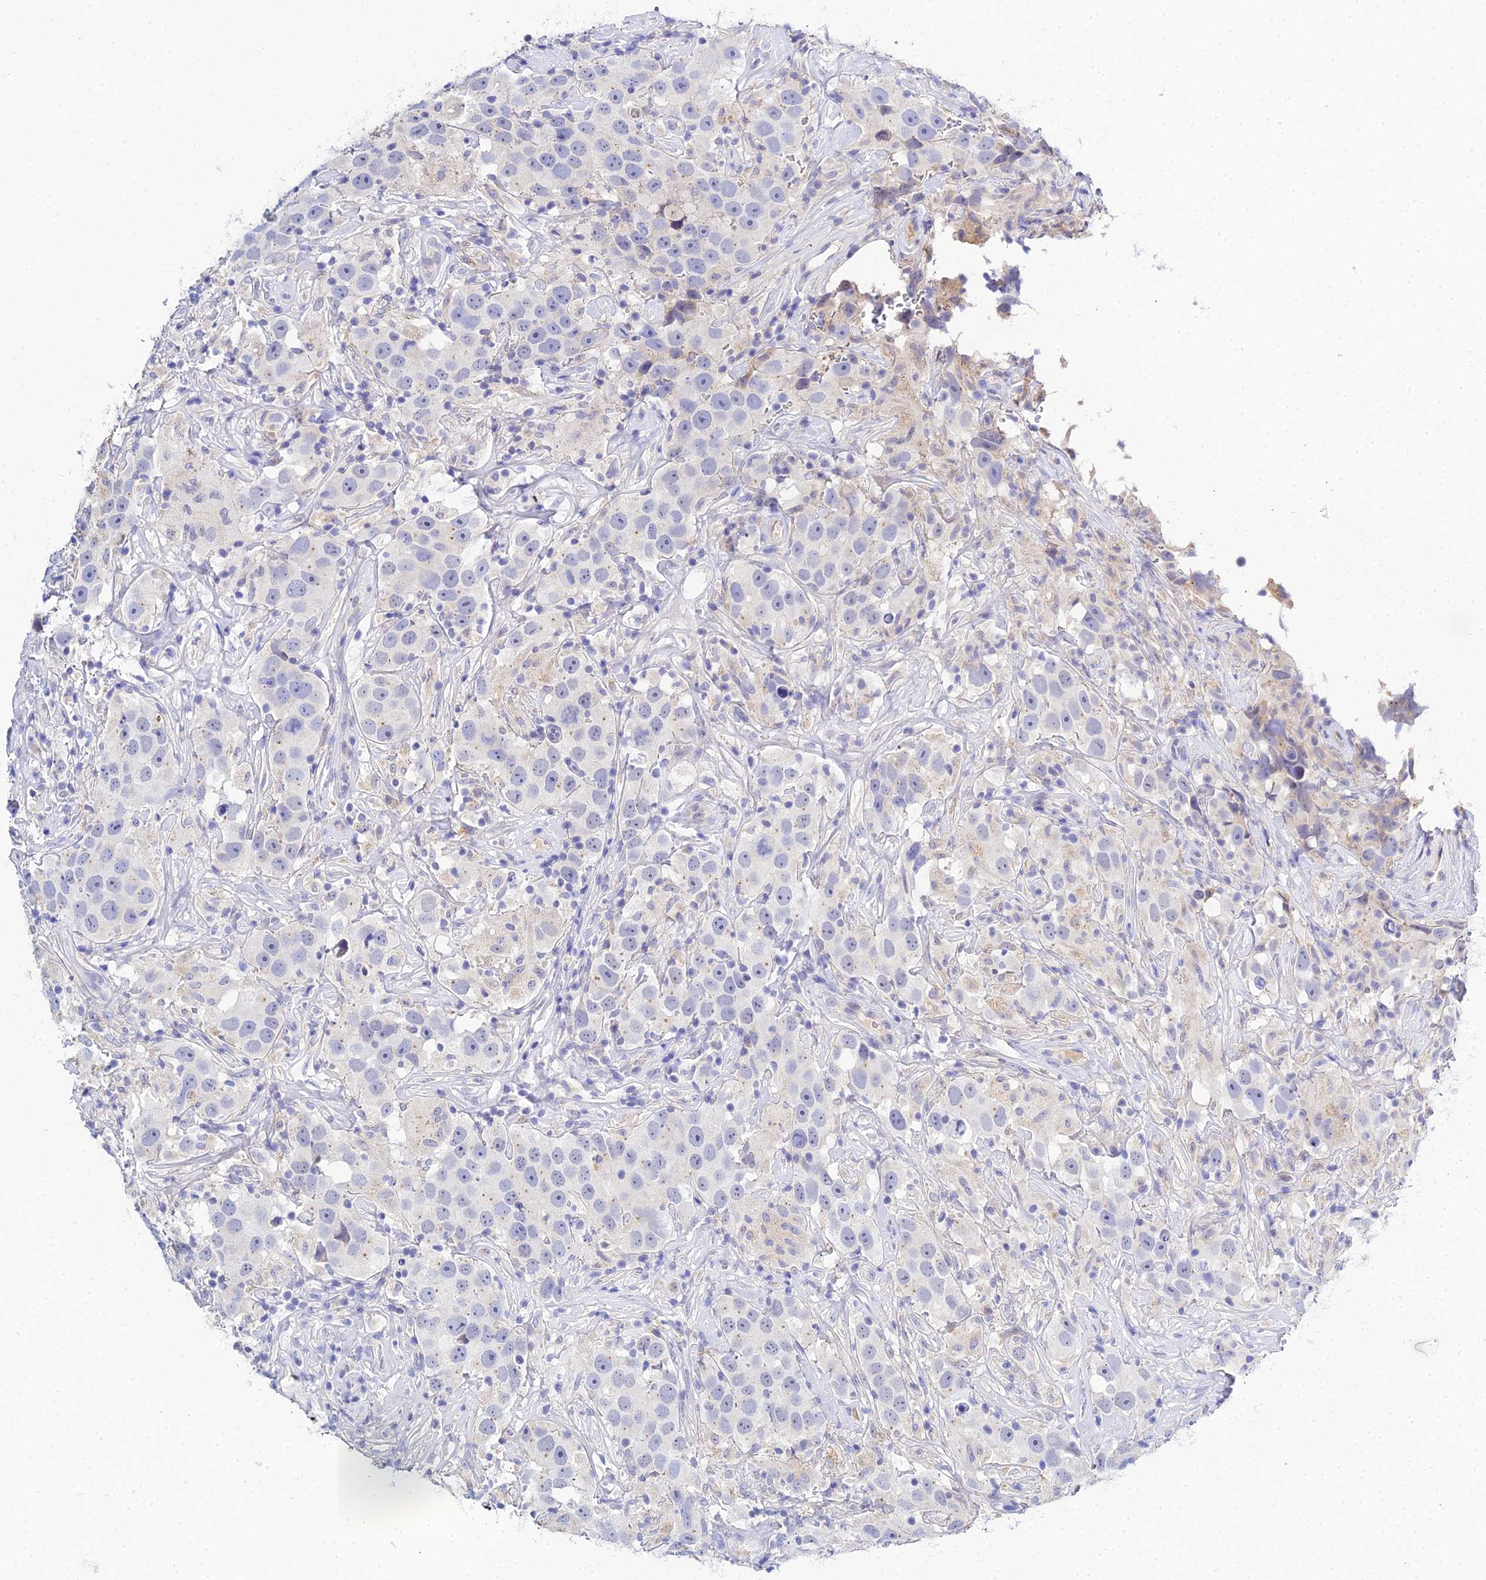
{"staining": {"intensity": "negative", "quantity": "none", "location": "none"}, "tissue": "testis cancer", "cell_type": "Tumor cells", "image_type": "cancer", "snomed": [{"axis": "morphology", "description": "Seminoma, NOS"}, {"axis": "topography", "description": "Testis"}], "caption": "High magnification brightfield microscopy of seminoma (testis) stained with DAB (brown) and counterstained with hematoxylin (blue): tumor cells show no significant staining. (Brightfield microscopy of DAB immunohistochemistry (IHC) at high magnification).", "gene": "ZXDA", "patient": {"sex": "male", "age": 49}}